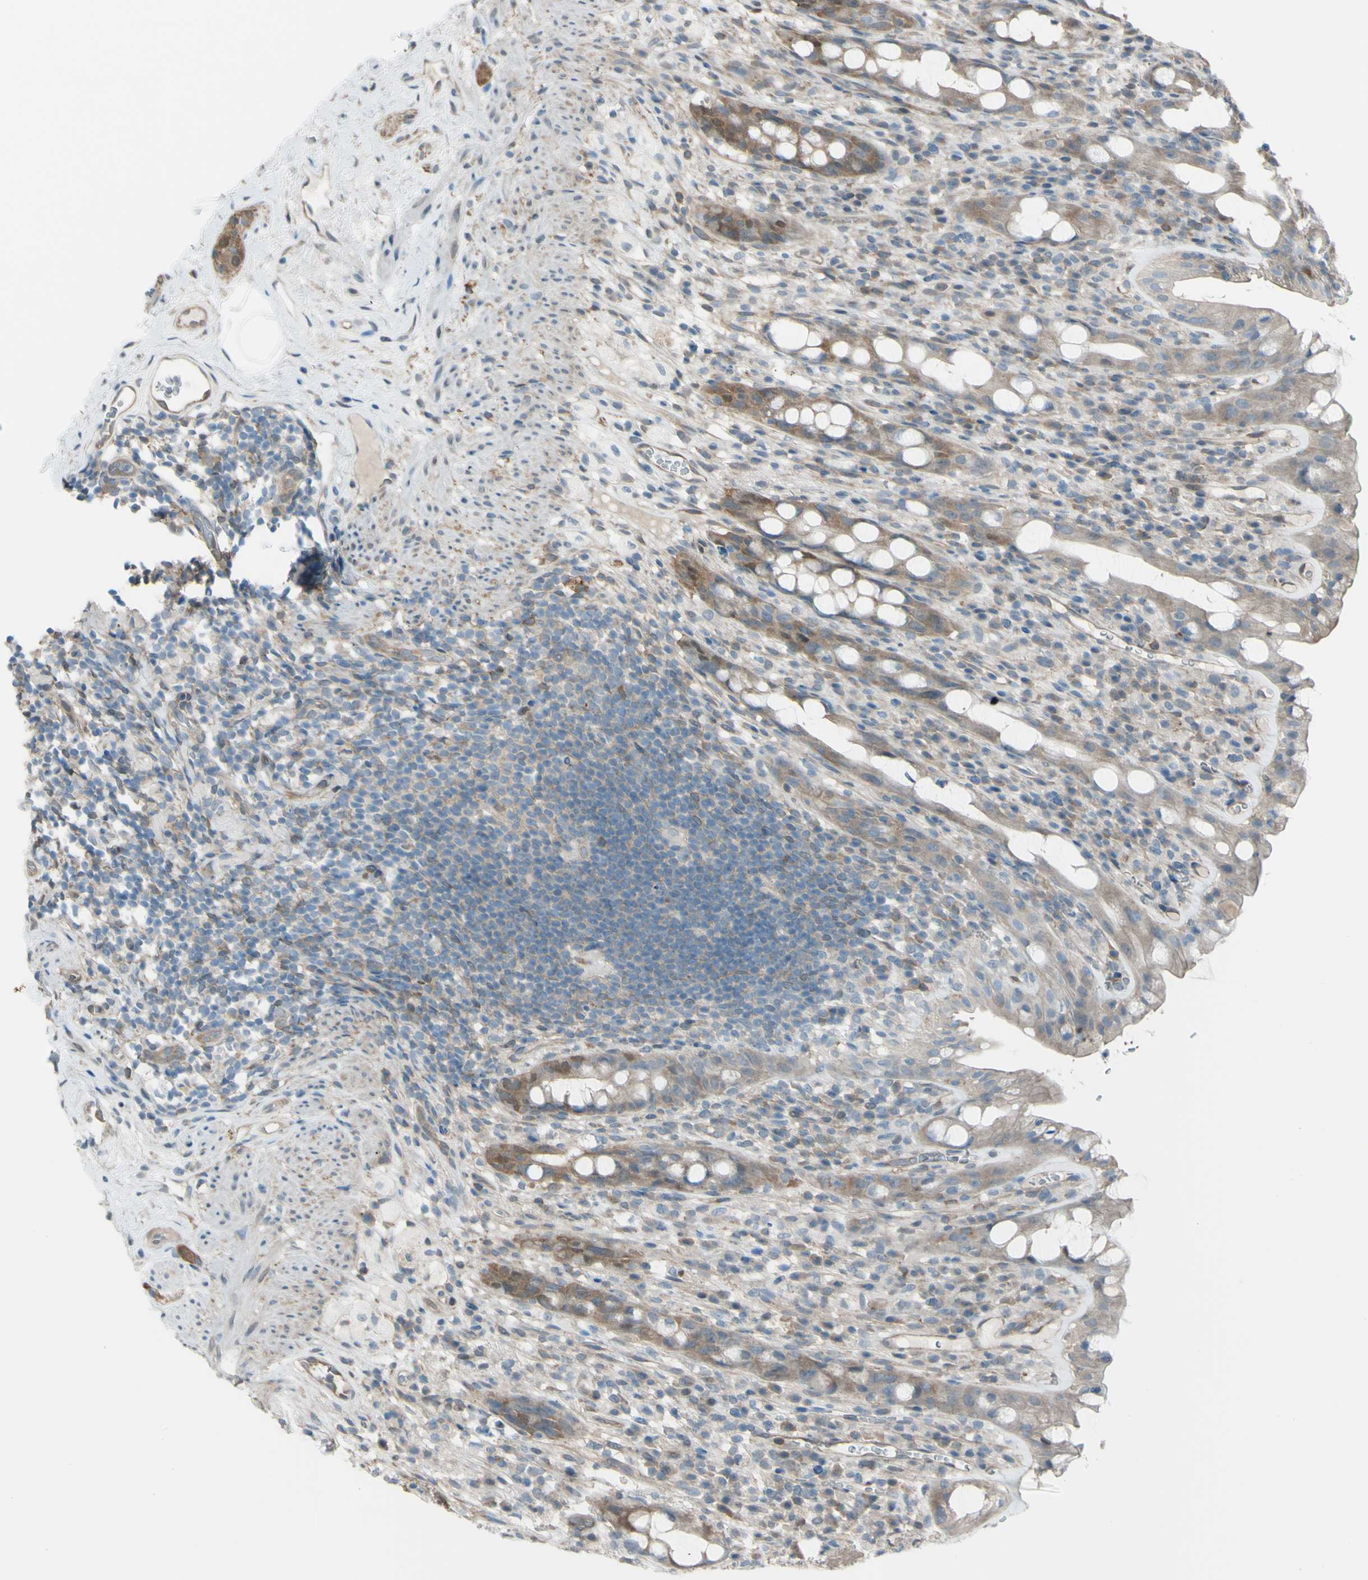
{"staining": {"intensity": "moderate", "quantity": "25%-75%", "location": "cytoplasmic/membranous"}, "tissue": "rectum", "cell_type": "Glandular cells", "image_type": "normal", "snomed": [{"axis": "morphology", "description": "Normal tissue, NOS"}, {"axis": "topography", "description": "Rectum"}], "caption": "Moderate cytoplasmic/membranous expression is identified in approximately 25%-75% of glandular cells in normal rectum. (Brightfield microscopy of DAB IHC at high magnification).", "gene": "YWHAQ", "patient": {"sex": "male", "age": 44}}